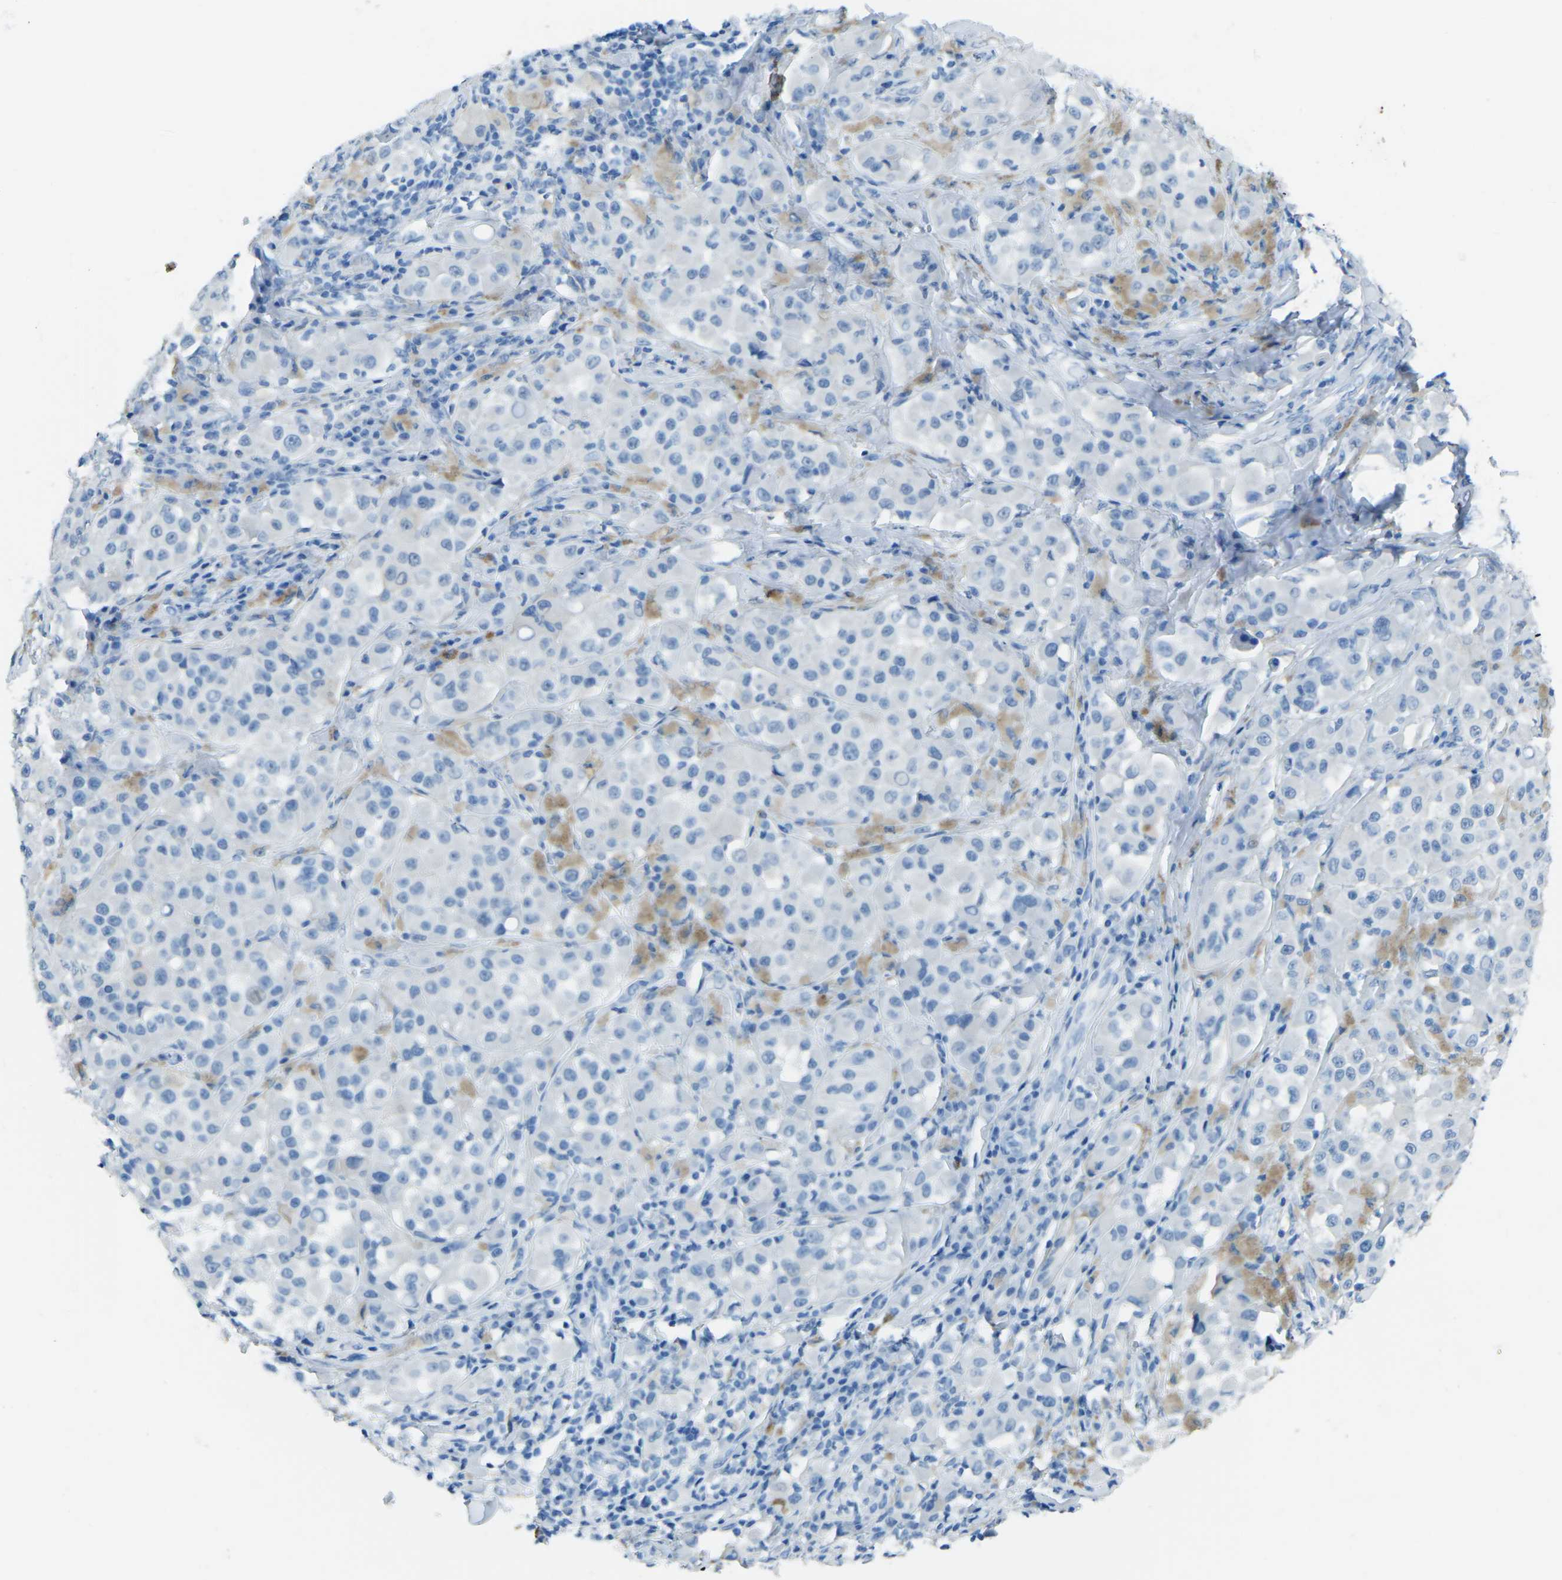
{"staining": {"intensity": "negative", "quantity": "none", "location": "none"}, "tissue": "melanoma", "cell_type": "Tumor cells", "image_type": "cancer", "snomed": [{"axis": "morphology", "description": "Malignant melanoma, NOS"}, {"axis": "topography", "description": "Skin"}], "caption": "A photomicrograph of human melanoma is negative for staining in tumor cells.", "gene": "MYH8", "patient": {"sex": "male", "age": 84}}